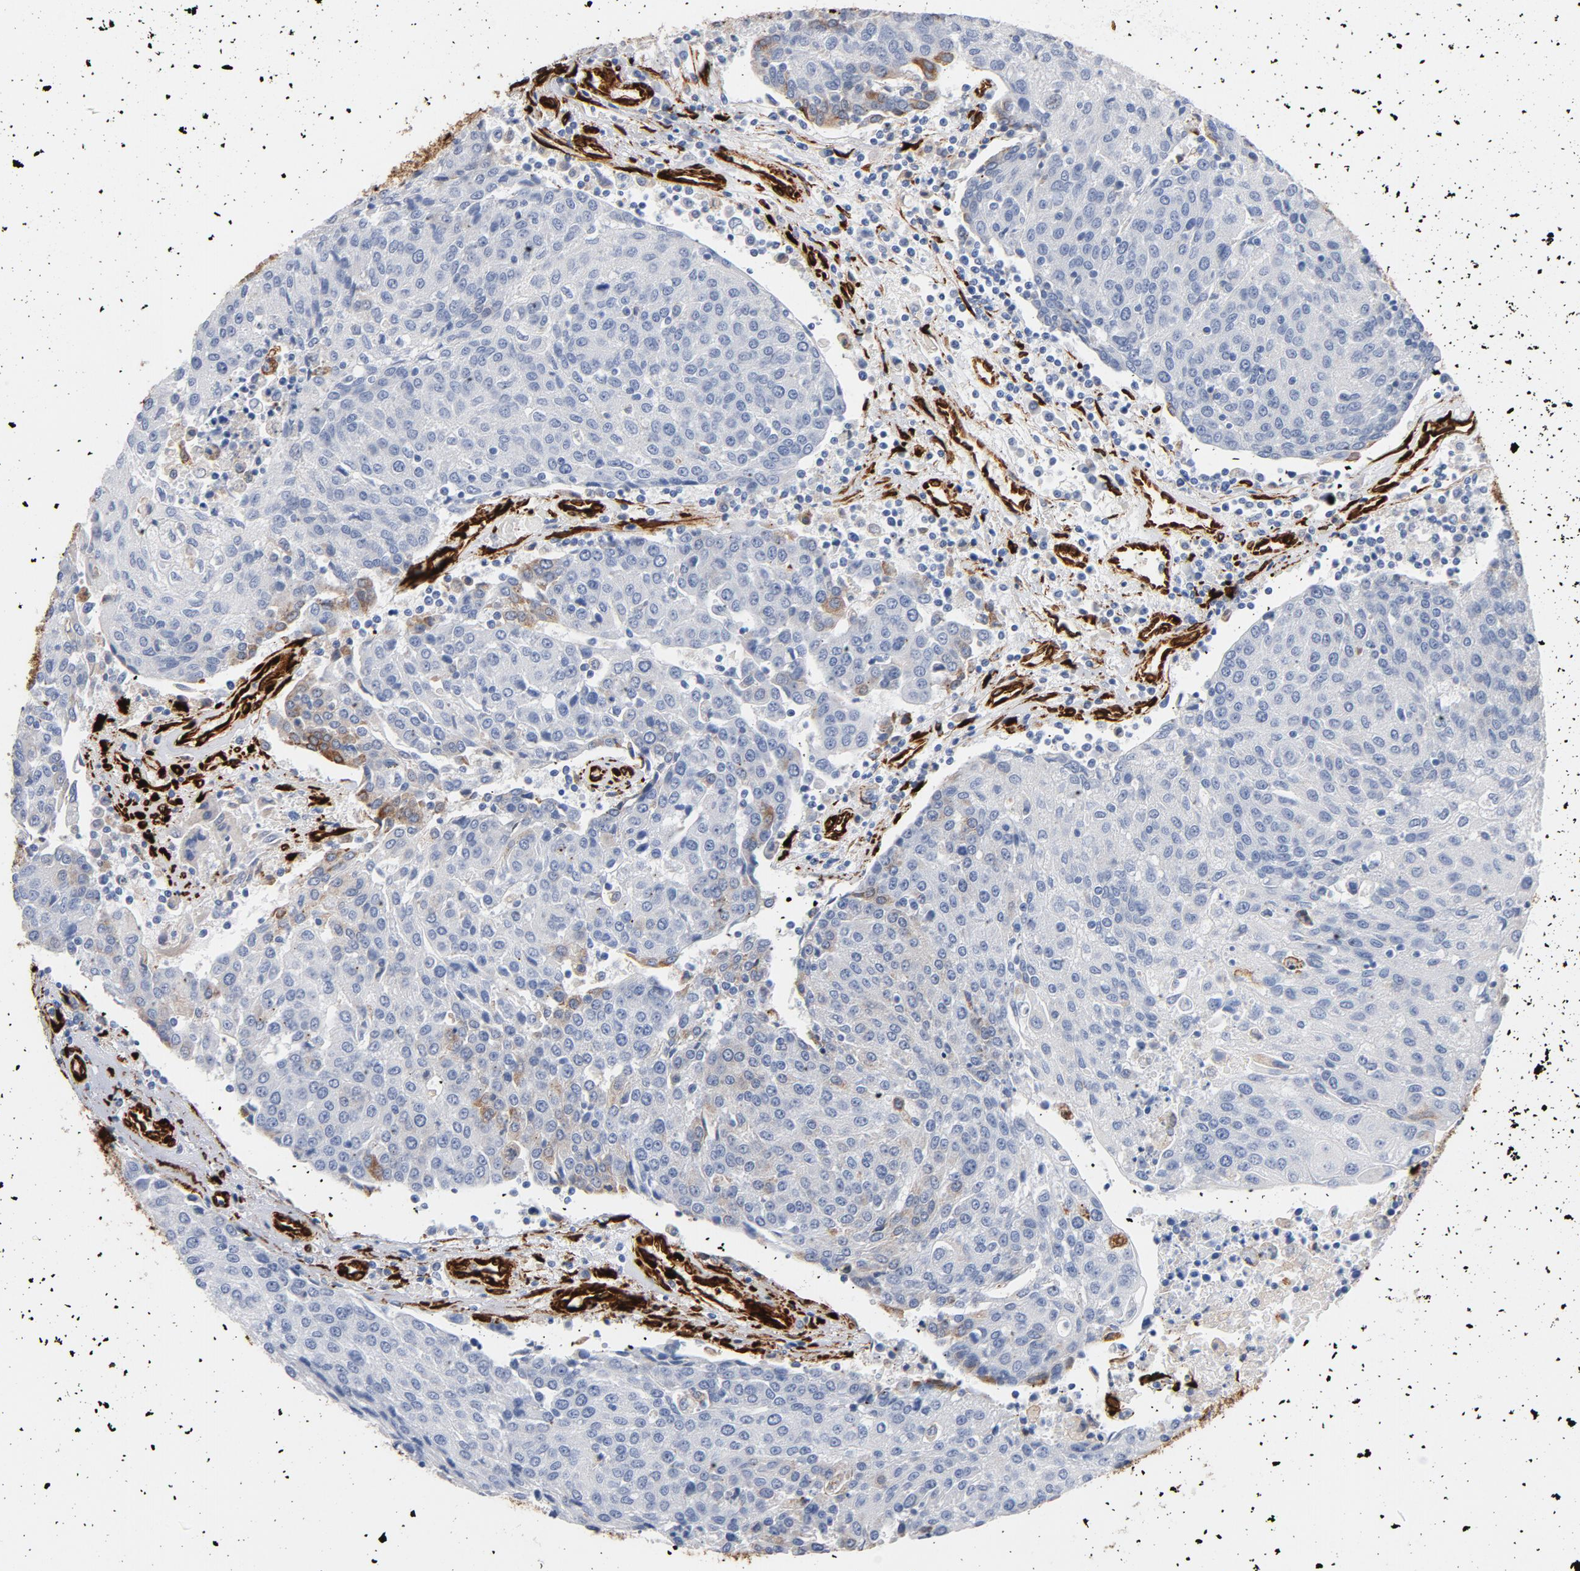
{"staining": {"intensity": "weak", "quantity": "<25%", "location": "cytoplasmic/membranous"}, "tissue": "urothelial cancer", "cell_type": "Tumor cells", "image_type": "cancer", "snomed": [{"axis": "morphology", "description": "Urothelial carcinoma, High grade"}, {"axis": "topography", "description": "Urinary bladder"}], "caption": "Urothelial cancer was stained to show a protein in brown. There is no significant staining in tumor cells. Nuclei are stained in blue.", "gene": "SERPINH1", "patient": {"sex": "female", "age": 85}}